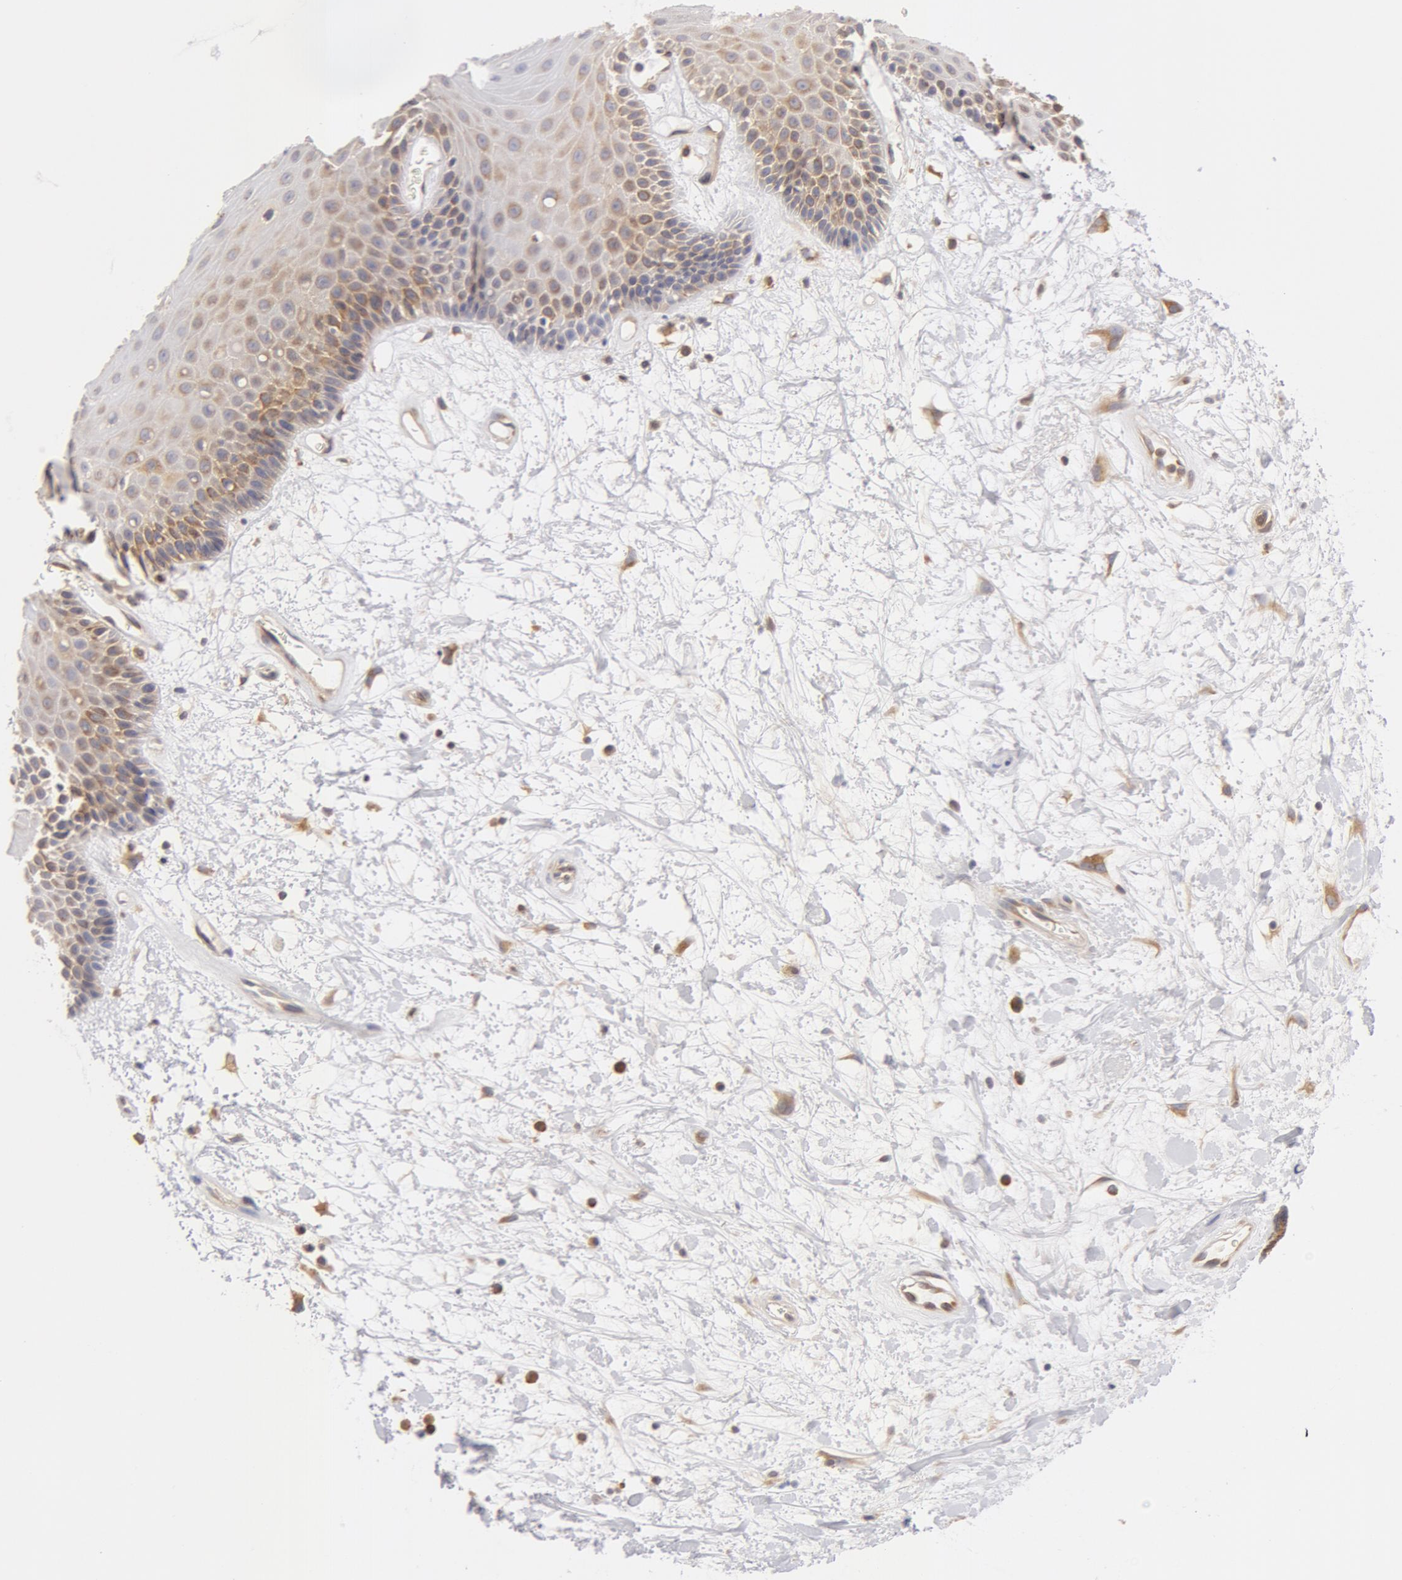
{"staining": {"intensity": "moderate", "quantity": "25%-75%", "location": "cytoplasmic/membranous"}, "tissue": "oral mucosa", "cell_type": "Squamous epithelial cells", "image_type": "normal", "snomed": [{"axis": "morphology", "description": "Normal tissue, NOS"}, {"axis": "topography", "description": "Oral tissue"}], "caption": "This photomicrograph displays immunohistochemistry (IHC) staining of normal oral mucosa, with medium moderate cytoplasmic/membranous positivity in about 25%-75% of squamous epithelial cells.", "gene": "DDX3X", "patient": {"sex": "female", "age": 79}}